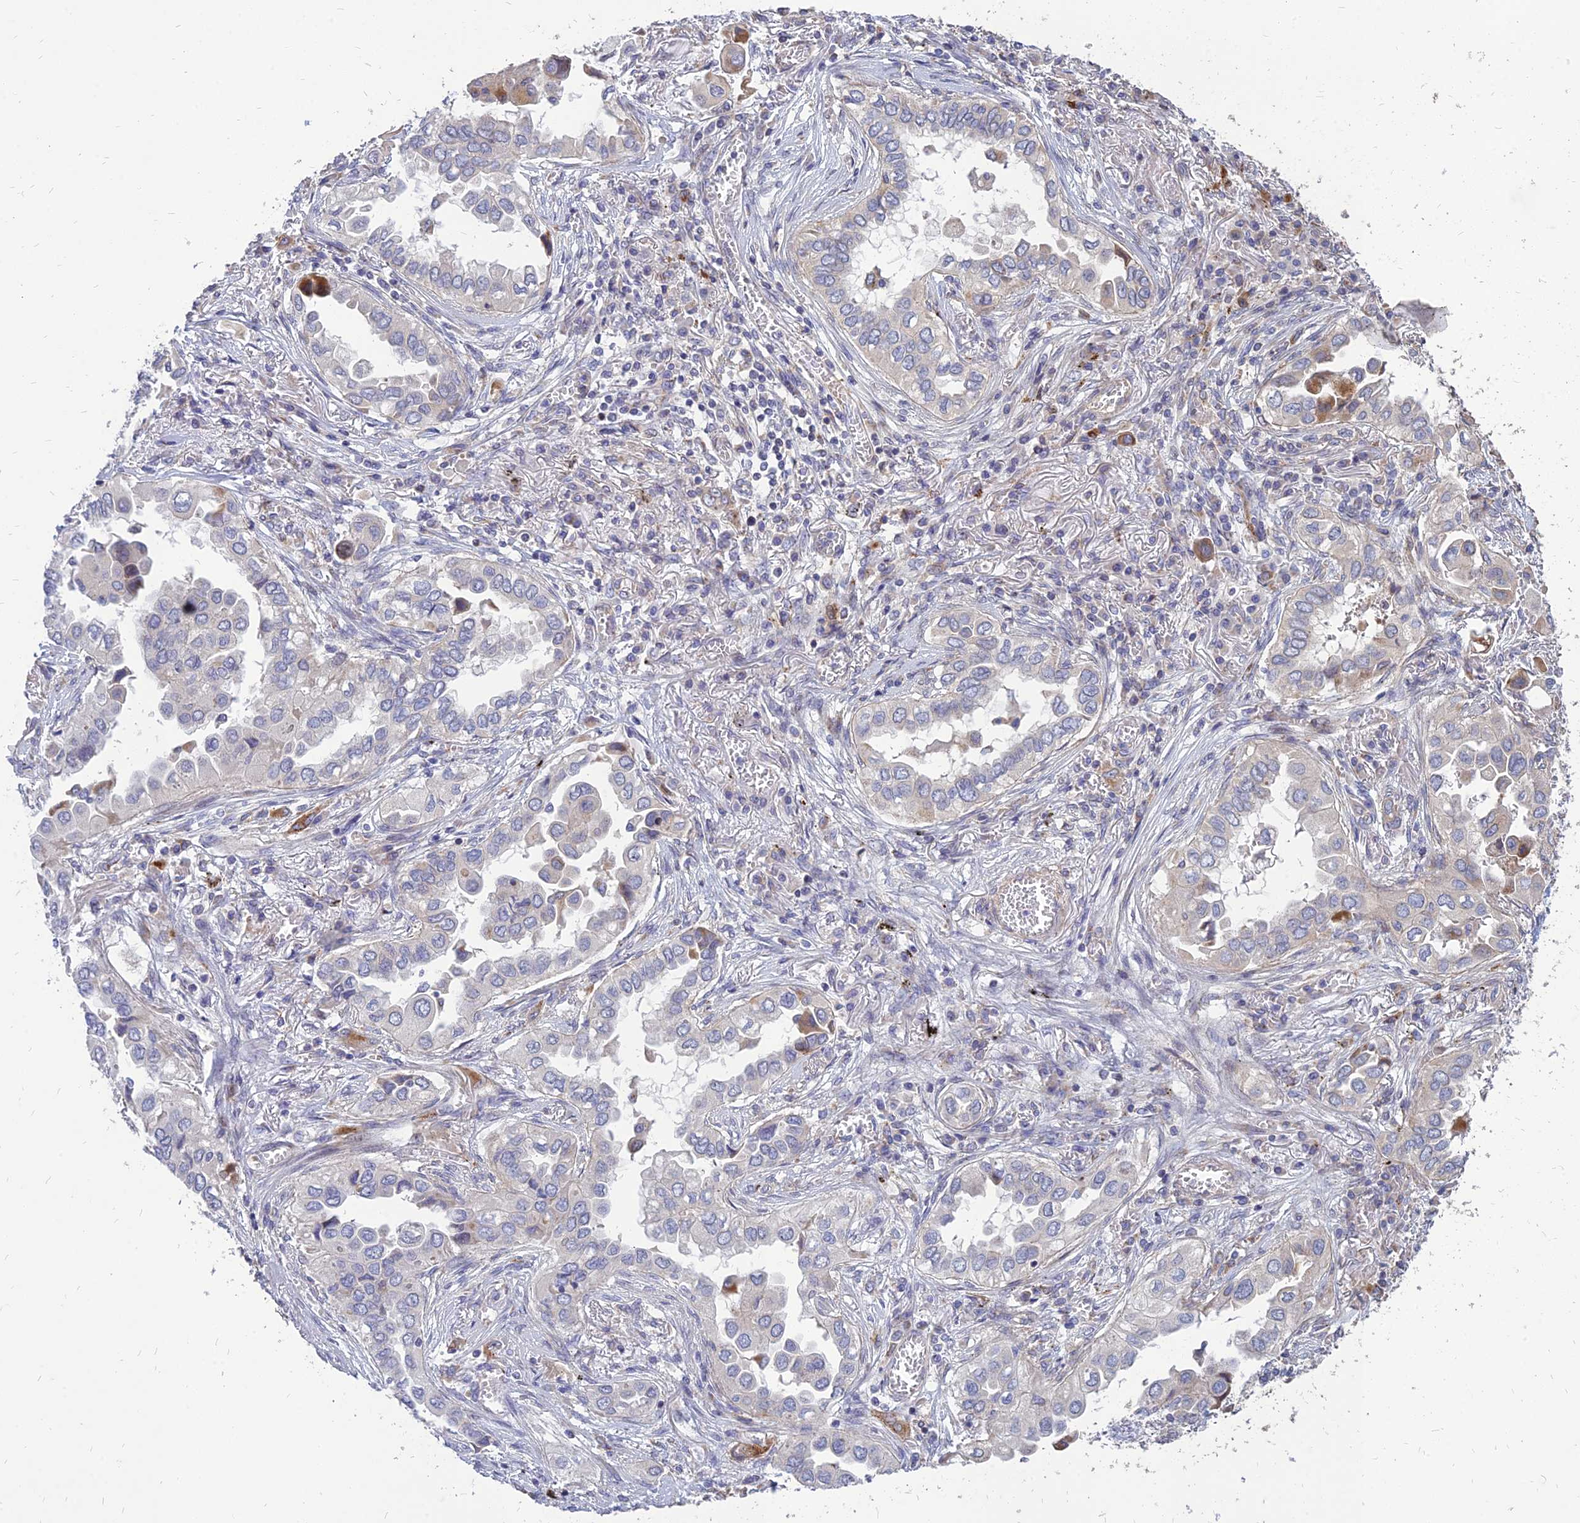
{"staining": {"intensity": "moderate", "quantity": "<25%", "location": "cytoplasmic/membranous"}, "tissue": "lung cancer", "cell_type": "Tumor cells", "image_type": "cancer", "snomed": [{"axis": "morphology", "description": "Adenocarcinoma, NOS"}, {"axis": "topography", "description": "Lung"}], "caption": "An IHC photomicrograph of tumor tissue is shown. Protein staining in brown highlights moderate cytoplasmic/membranous positivity in lung cancer within tumor cells.", "gene": "ST3GAL6", "patient": {"sex": "female", "age": 76}}